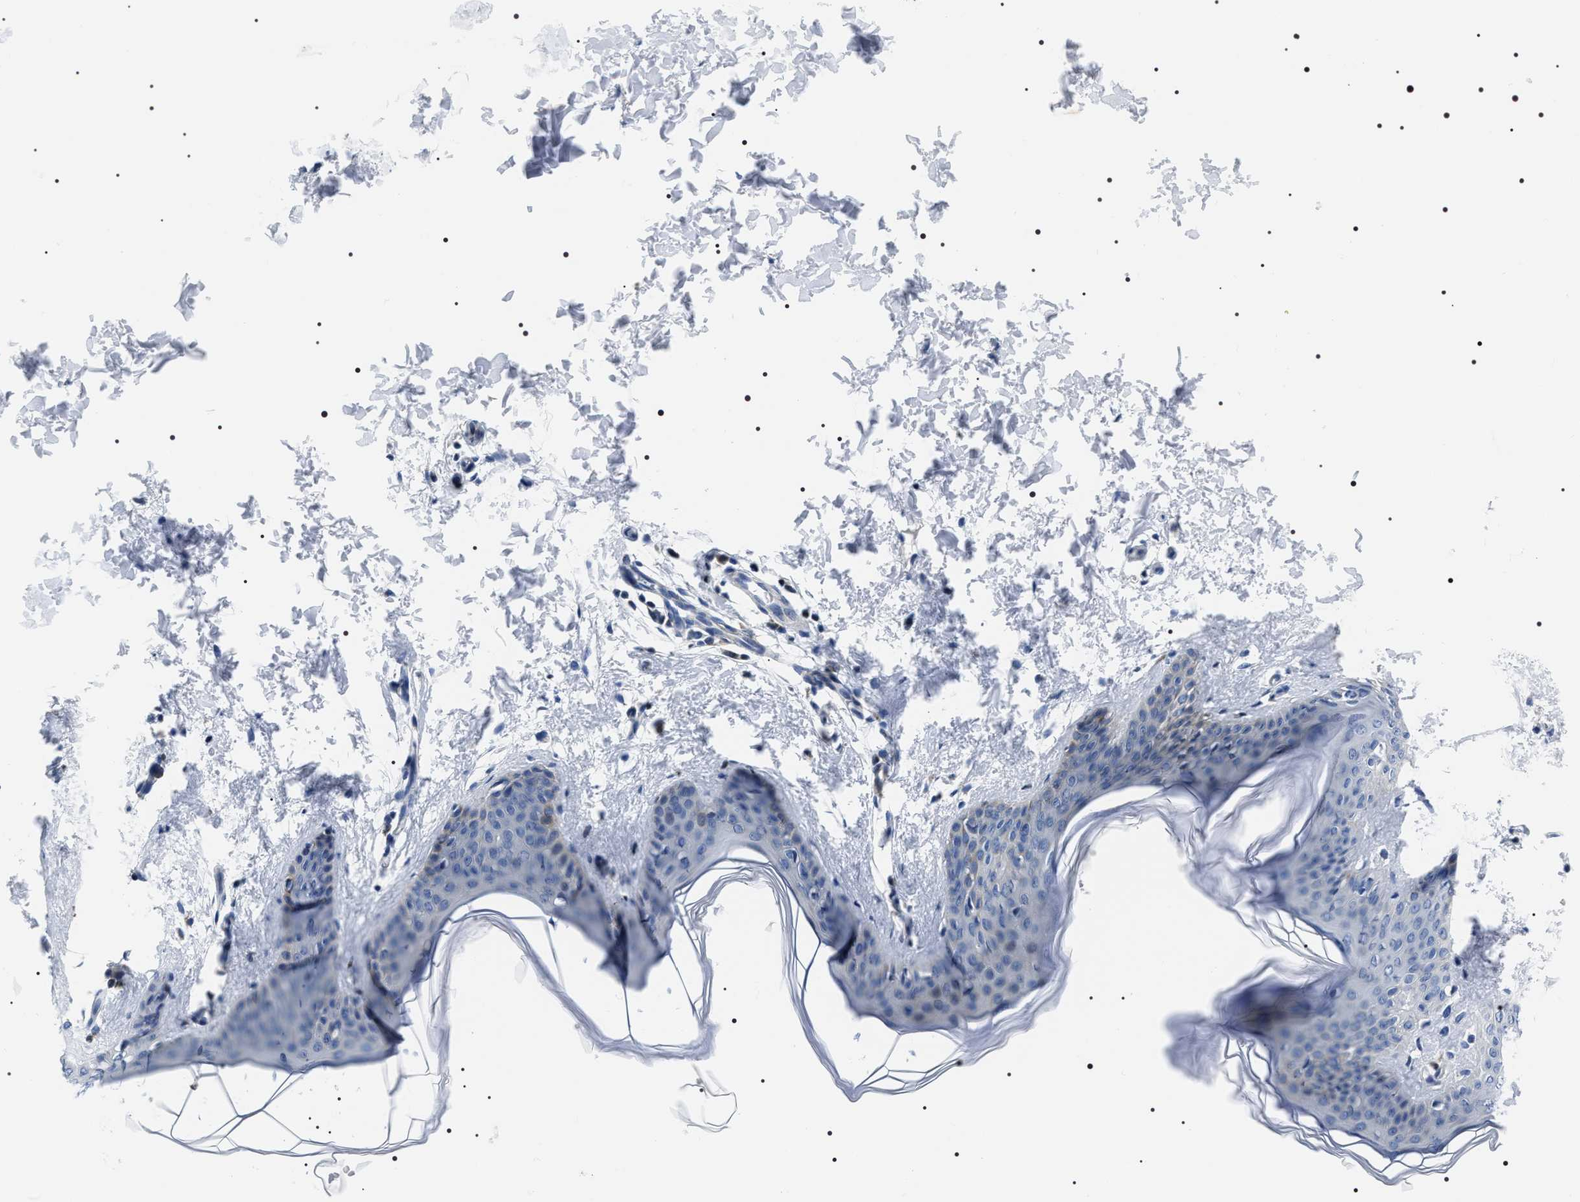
{"staining": {"intensity": "negative", "quantity": "none", "location": "none"}, "tissue": "skin", "cell_type": "Fibroblasts", "image_type": "normal", "snomed": [{"axis": "morphology", "description": "Normal tissue, NOS"}, {"axis": "topography", "description": "Skin"}], "caption": "Micrograph shows no significant protein expression in fibroblasts of unremarkable skin. (DAB immunohistochemistry (IHC) visualized using brightfield microscopy, high magnification).", "gene": "NTMT1", "patient": {"sex": "female", "age": 17}}